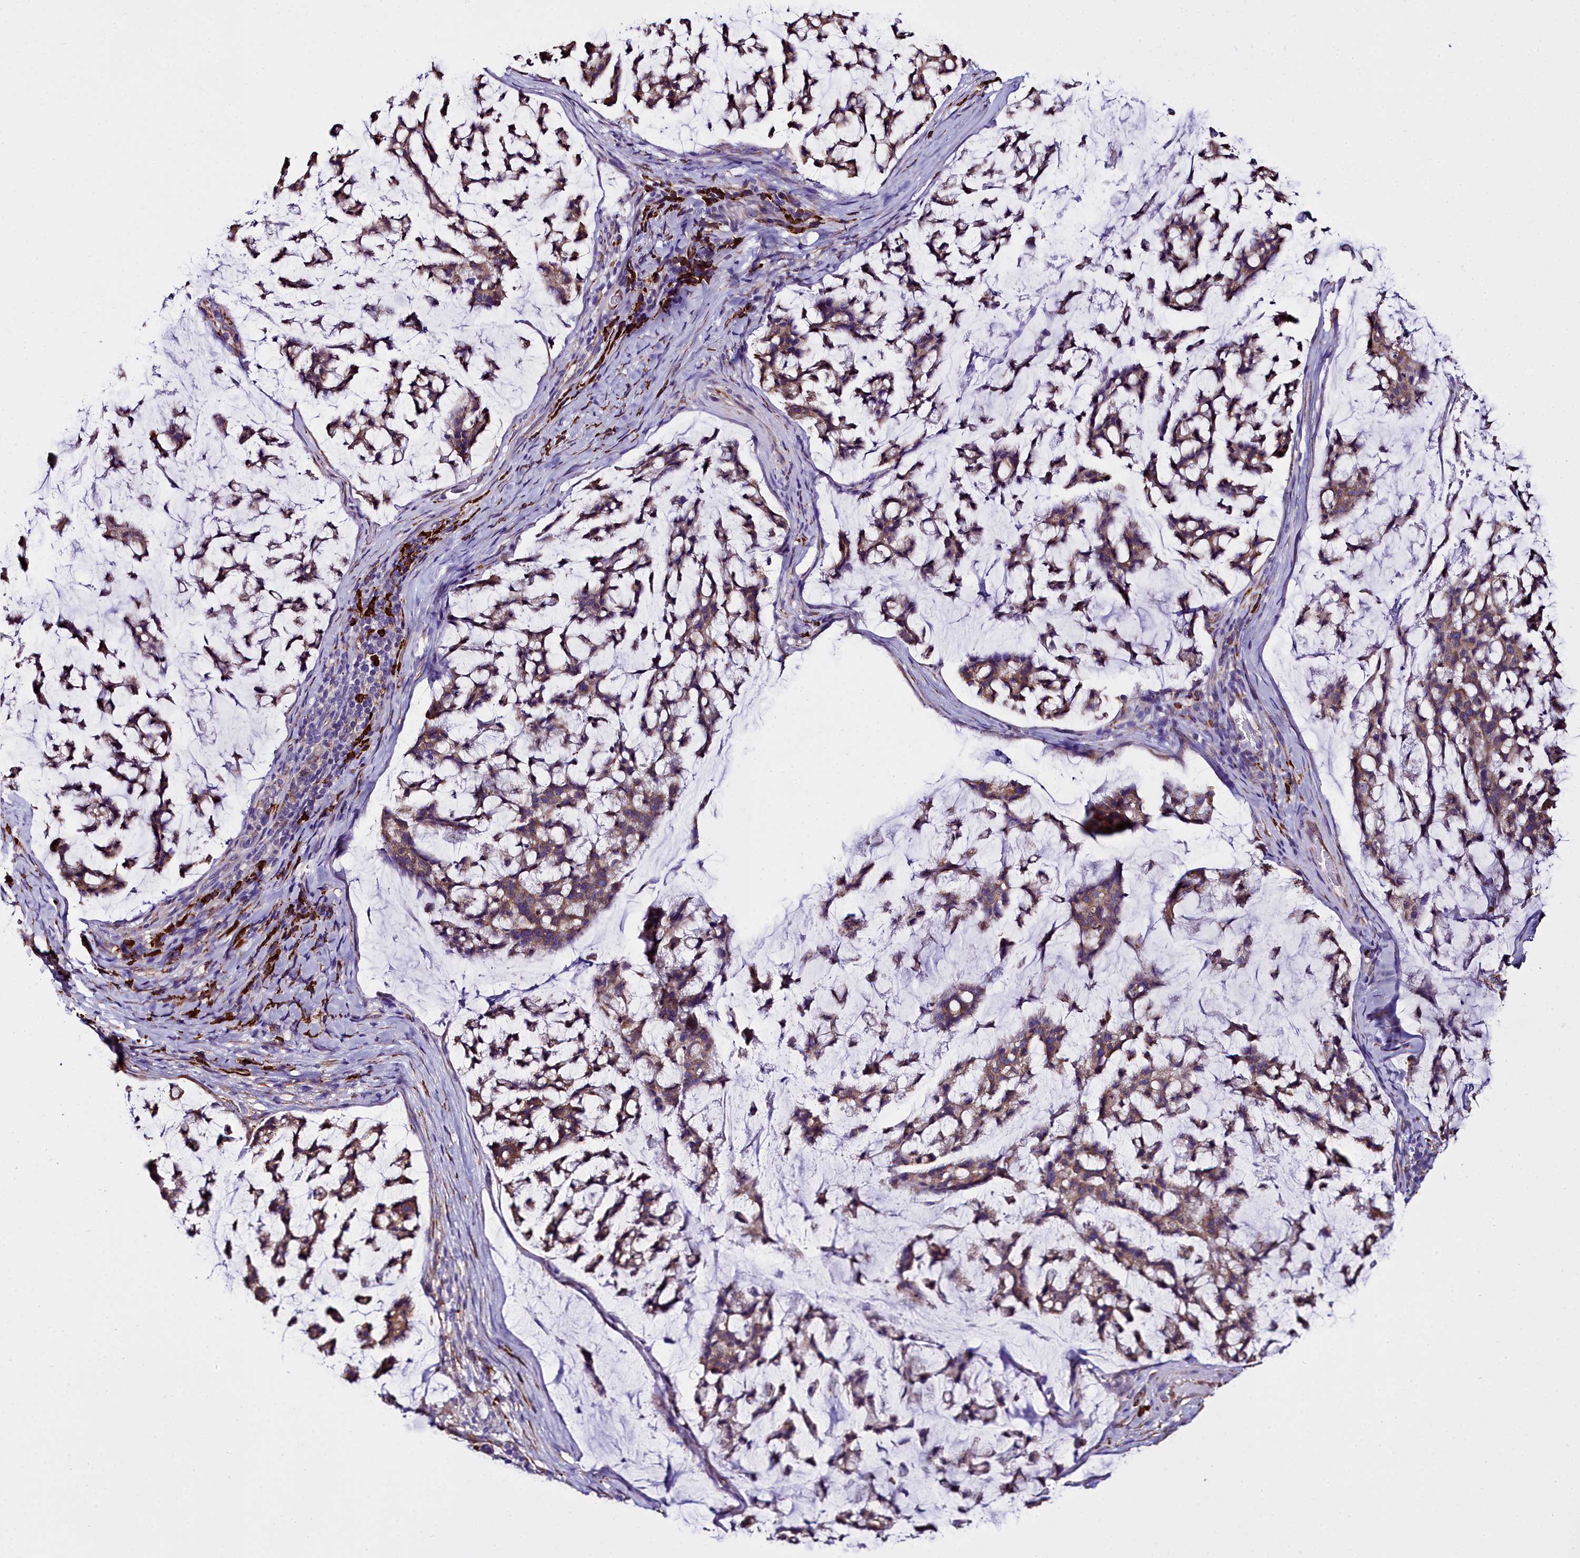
{"staining": {"intensity": "moderate", "quantity": "25%-75%", "location": "cytoplasmic/membranous"}, "tissue": "stomach cancer", "cell_type": "Tumor cells", "image_type": "cancer", "snomed": [{"axis": "morphology", "description": "Adenocarcinoma, NOS"}, {"axis": "topography", "description": "Stomach, lower"}], "caption": "DAB (3,3'-diaminobenzidine) immunohistochemical staining of human adenocarcinoma (stomach) exhibits moderate cytoplasmic/membranous protein staining in about 25%-75% of tumor cells.", "gene": "TXNDC5", "patient": {"sex": "male", "age": 67}}